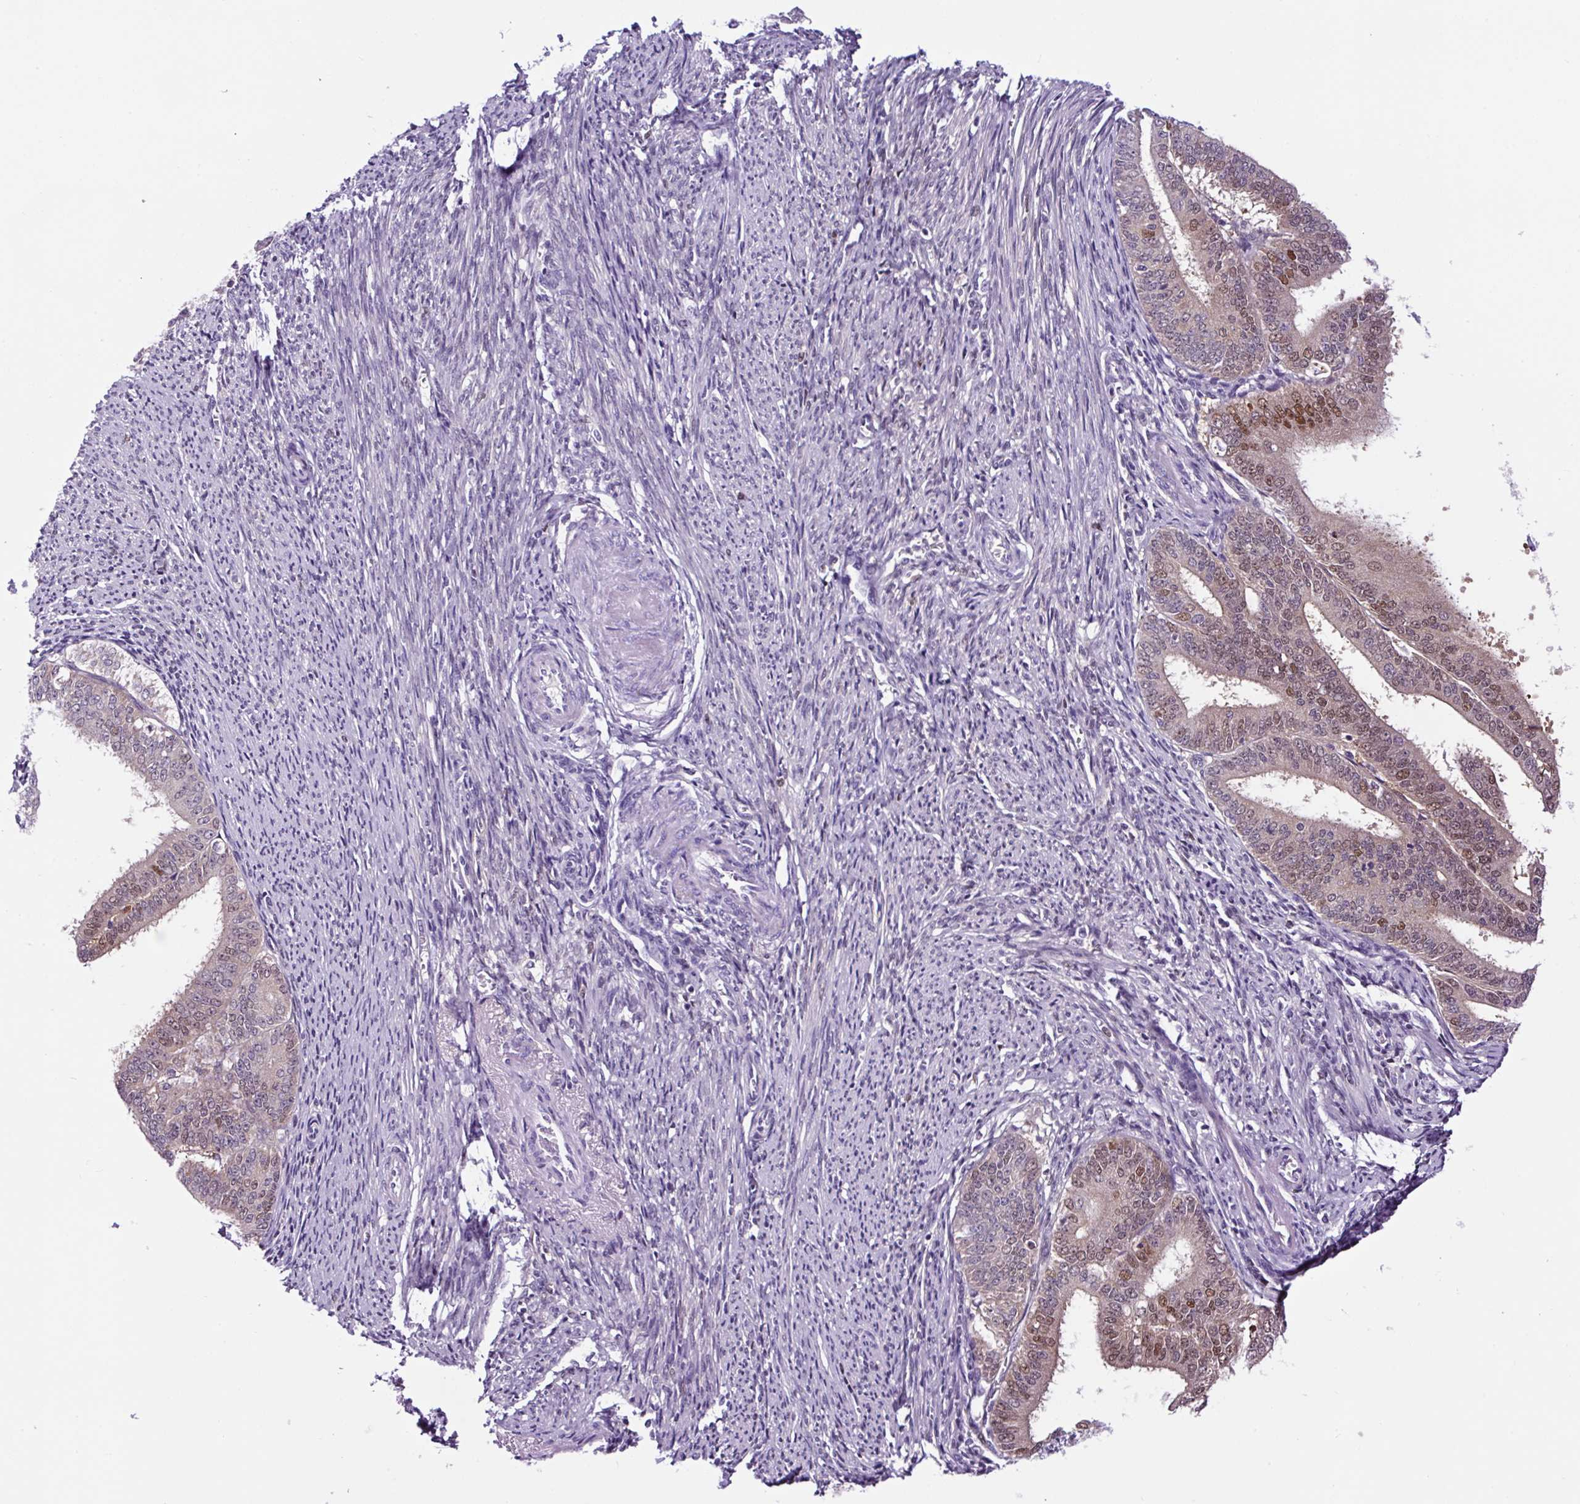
{"staining": {"intensity": "moderate", "quantity": "<25%", "location": "nuclear"}, "tissue": "endometrial cancer", "cell_type": "Tumor cells", "image_type": "cancer", "snomed": [{"axis": "morphology", "description": "Adenocarcinoma, NOS"}, {"axis": "topography", "description": "Endometrium"}], "caption": "Immunohistochemical staining of human endometrial adenocarcinoma displays low levels of moderate nuclear expression in about <25% of tumor cells. Ihc stains the protein of interest in brown and the nuclei are stained blue.", "gene": "TAFA3", "patient": {"sex": "female", "age": 63}}